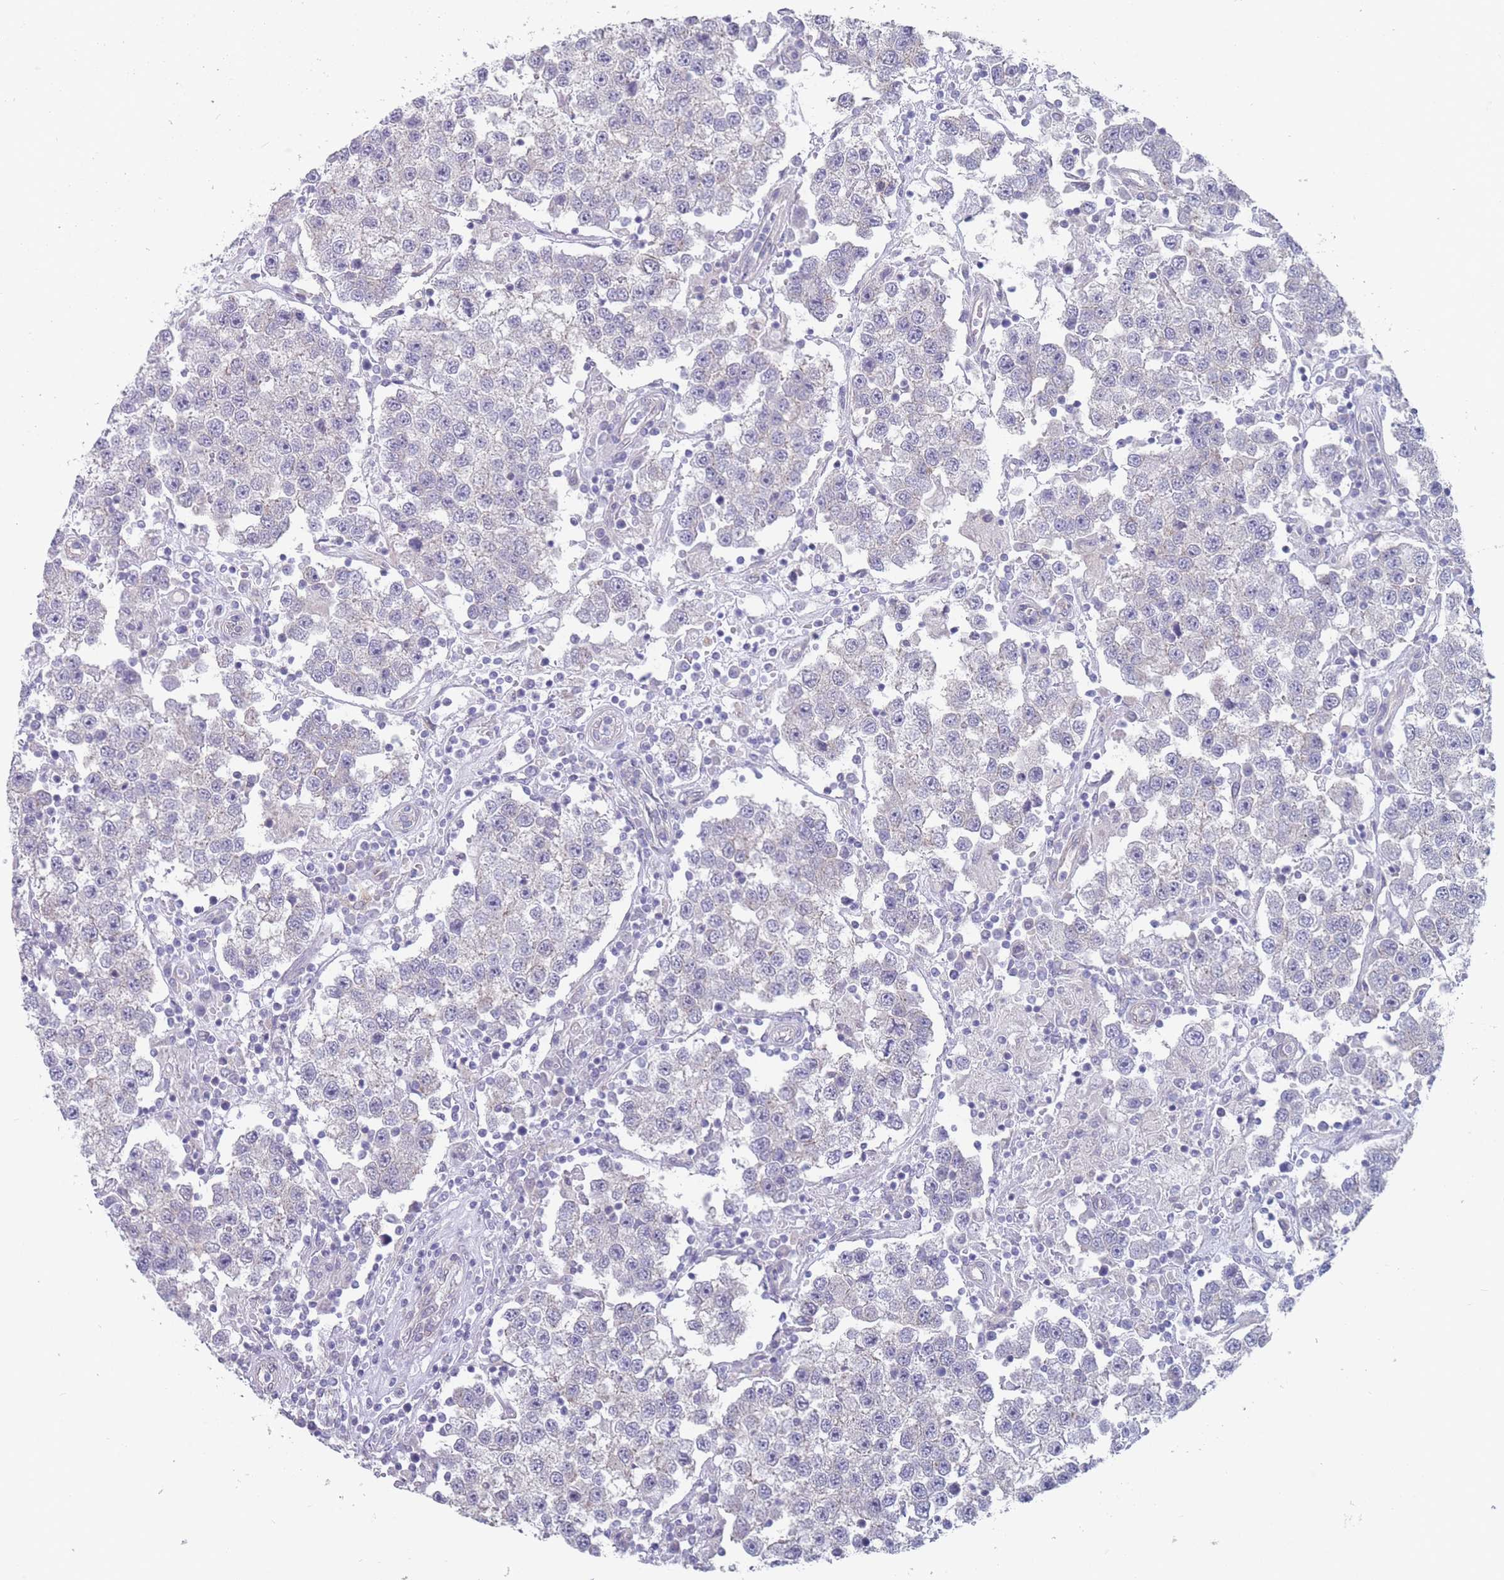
{"staining": {"intensity": "negative", "quantity": "none", "location": "none"}, "tissue": "testis cancer", "cell_type": "Tumor cells", "image_type": "cancer", "snomed": [{"axis": "morphology", "description": "Seminoma, NOS"}, {"axis": "topography", "description": "Testis"}], "caption": "The immunohistochemistry (IHC) image has no significant staining in tumor cells of testis cancer (seminoma) tissue.", "gene": "SLC1A6", "patient": {"sex": "male", "age": 37}}